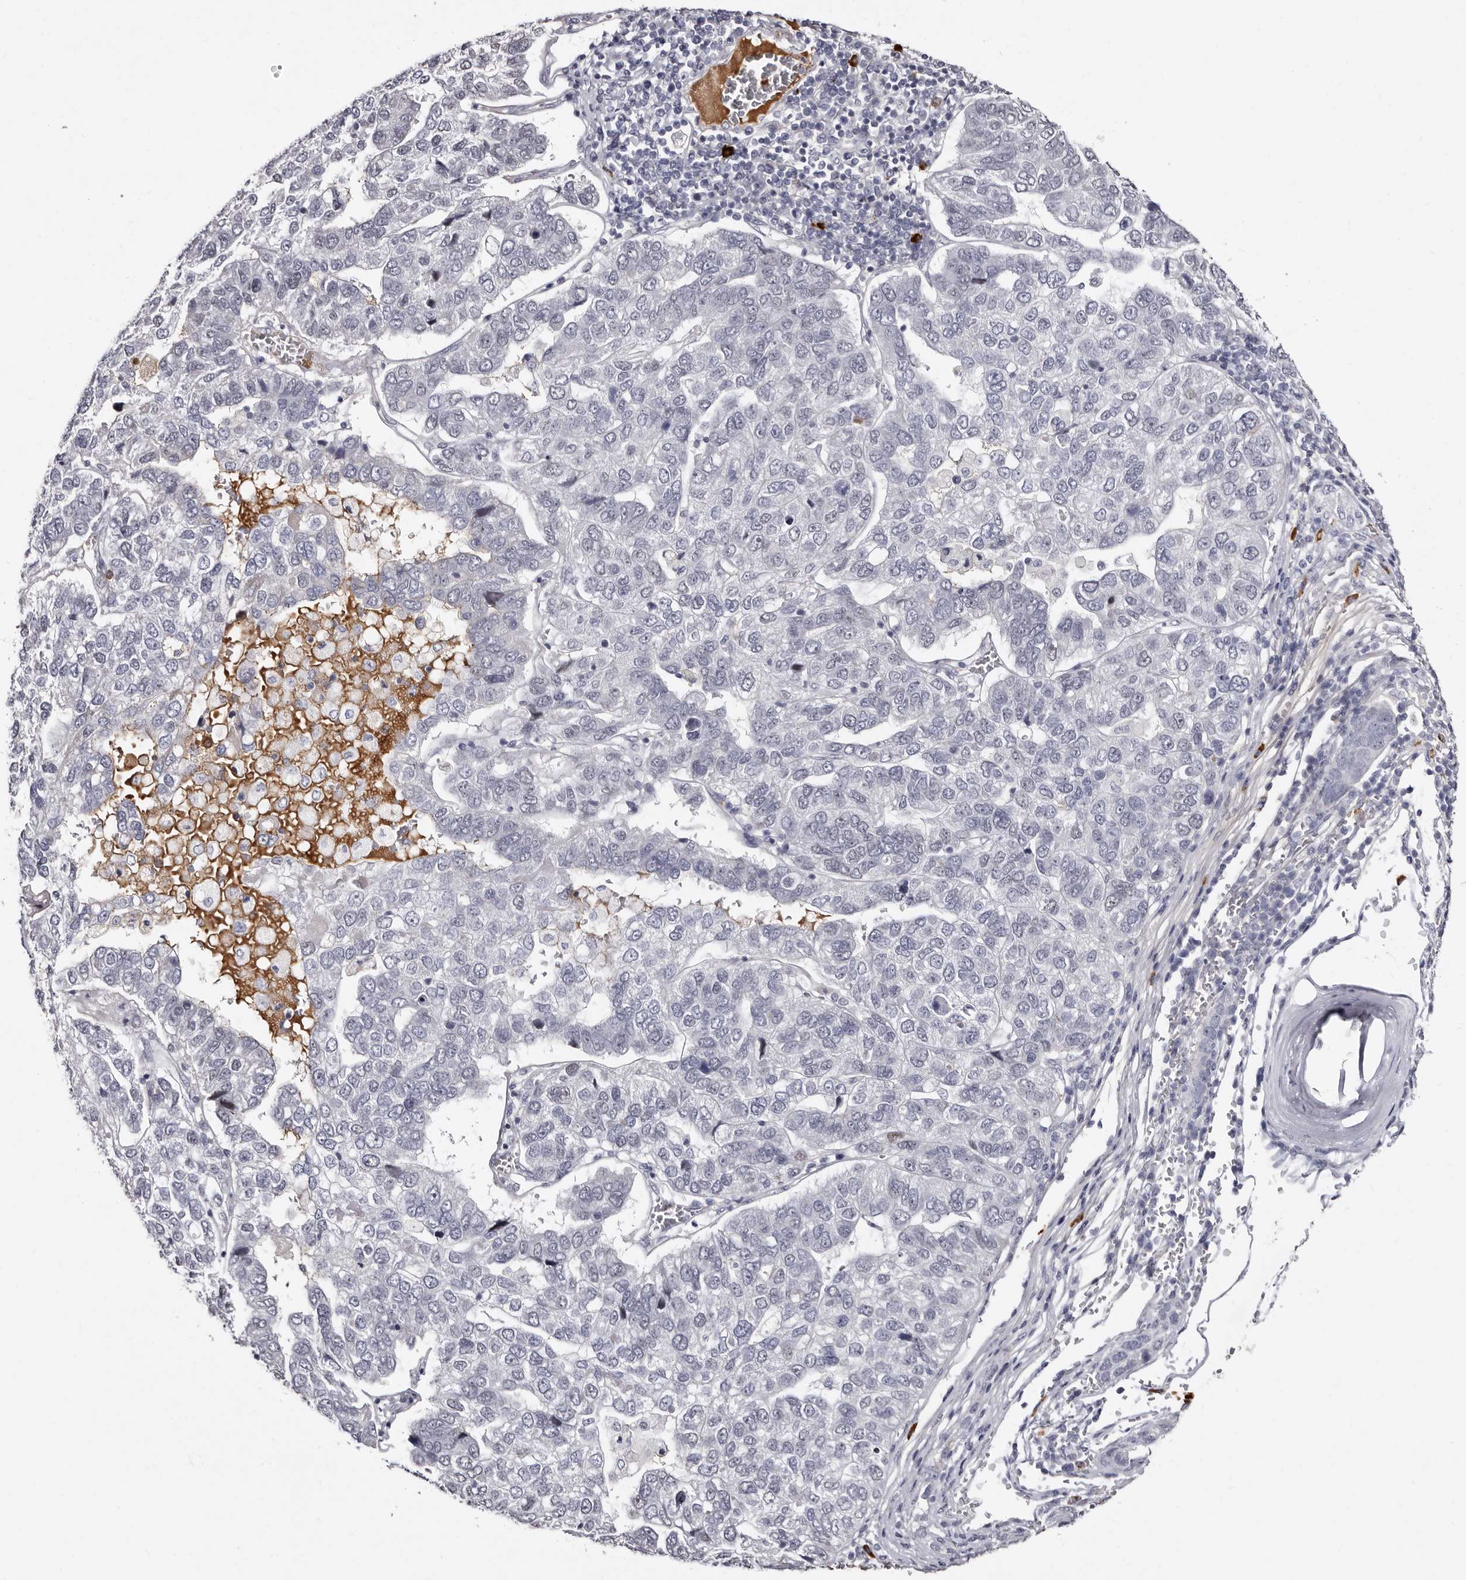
{"staining": {"intensity": "negative", "quantity": "none", "location": "none"}, "tissue": "pancreatic cancer", "cell_type": "Tumor cells", "image_type": "cancer", "snomed": [{"axis": "morphology", "description": "Adenocarcinoma, NOS"}, {"axis": "topography", "description": "Pancreas"}], "caption": "The immunohistochemistry photomicrograph has no significant expression in tumor cells of pancreatic cancer (adenocarcinoma) tissue.", "gene": "TBC1D22B", "patient": {"sex": "female", "age": 61}}